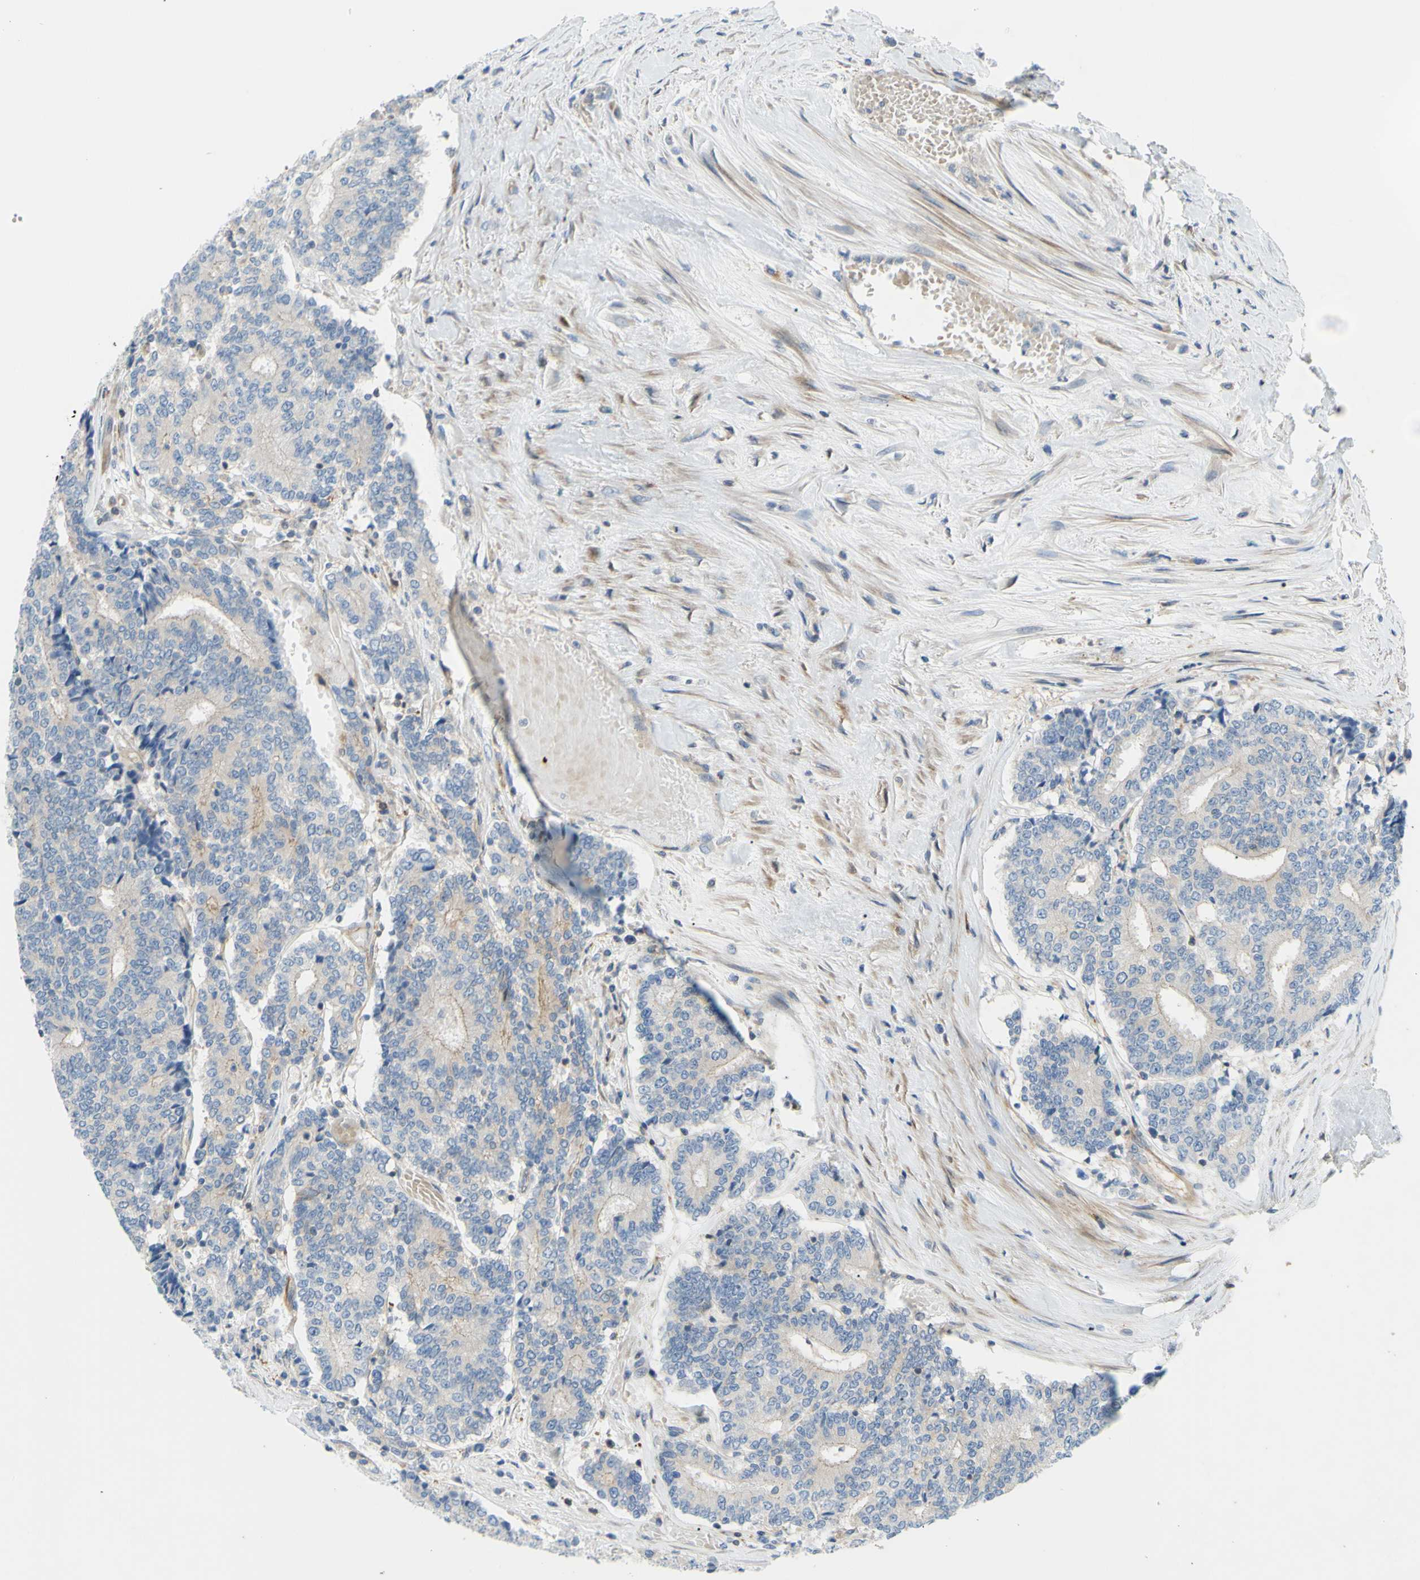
{"staining": {"intensity": "weak", "quantity": "25%-75%", "location": "cytoplasmic/membranous"}, "tissue": "prostate cancer", "cell_type": "Tumor cells", "image_type": "cancer", "snomed": [{"axis": "morphology", "description": "Normal tissue, NOS"}, {"axis": "morphology", "description": "Adenocarcinoma, High grade"}, {"axis": "topography", "description": "Prostate"}, {"axis": "topography", "description": "Seminal veicle"}], "caption": "A micrograph showing weak cytoplasmic/membranous positivity in approximately 25%-75% of tumor cells in prostate cancer (high-grade adenocarcinoma), as visualized by brown immunohistochemical staining.", "gene": "PAK2", "patient": {"sex": "male", "age": 55}}